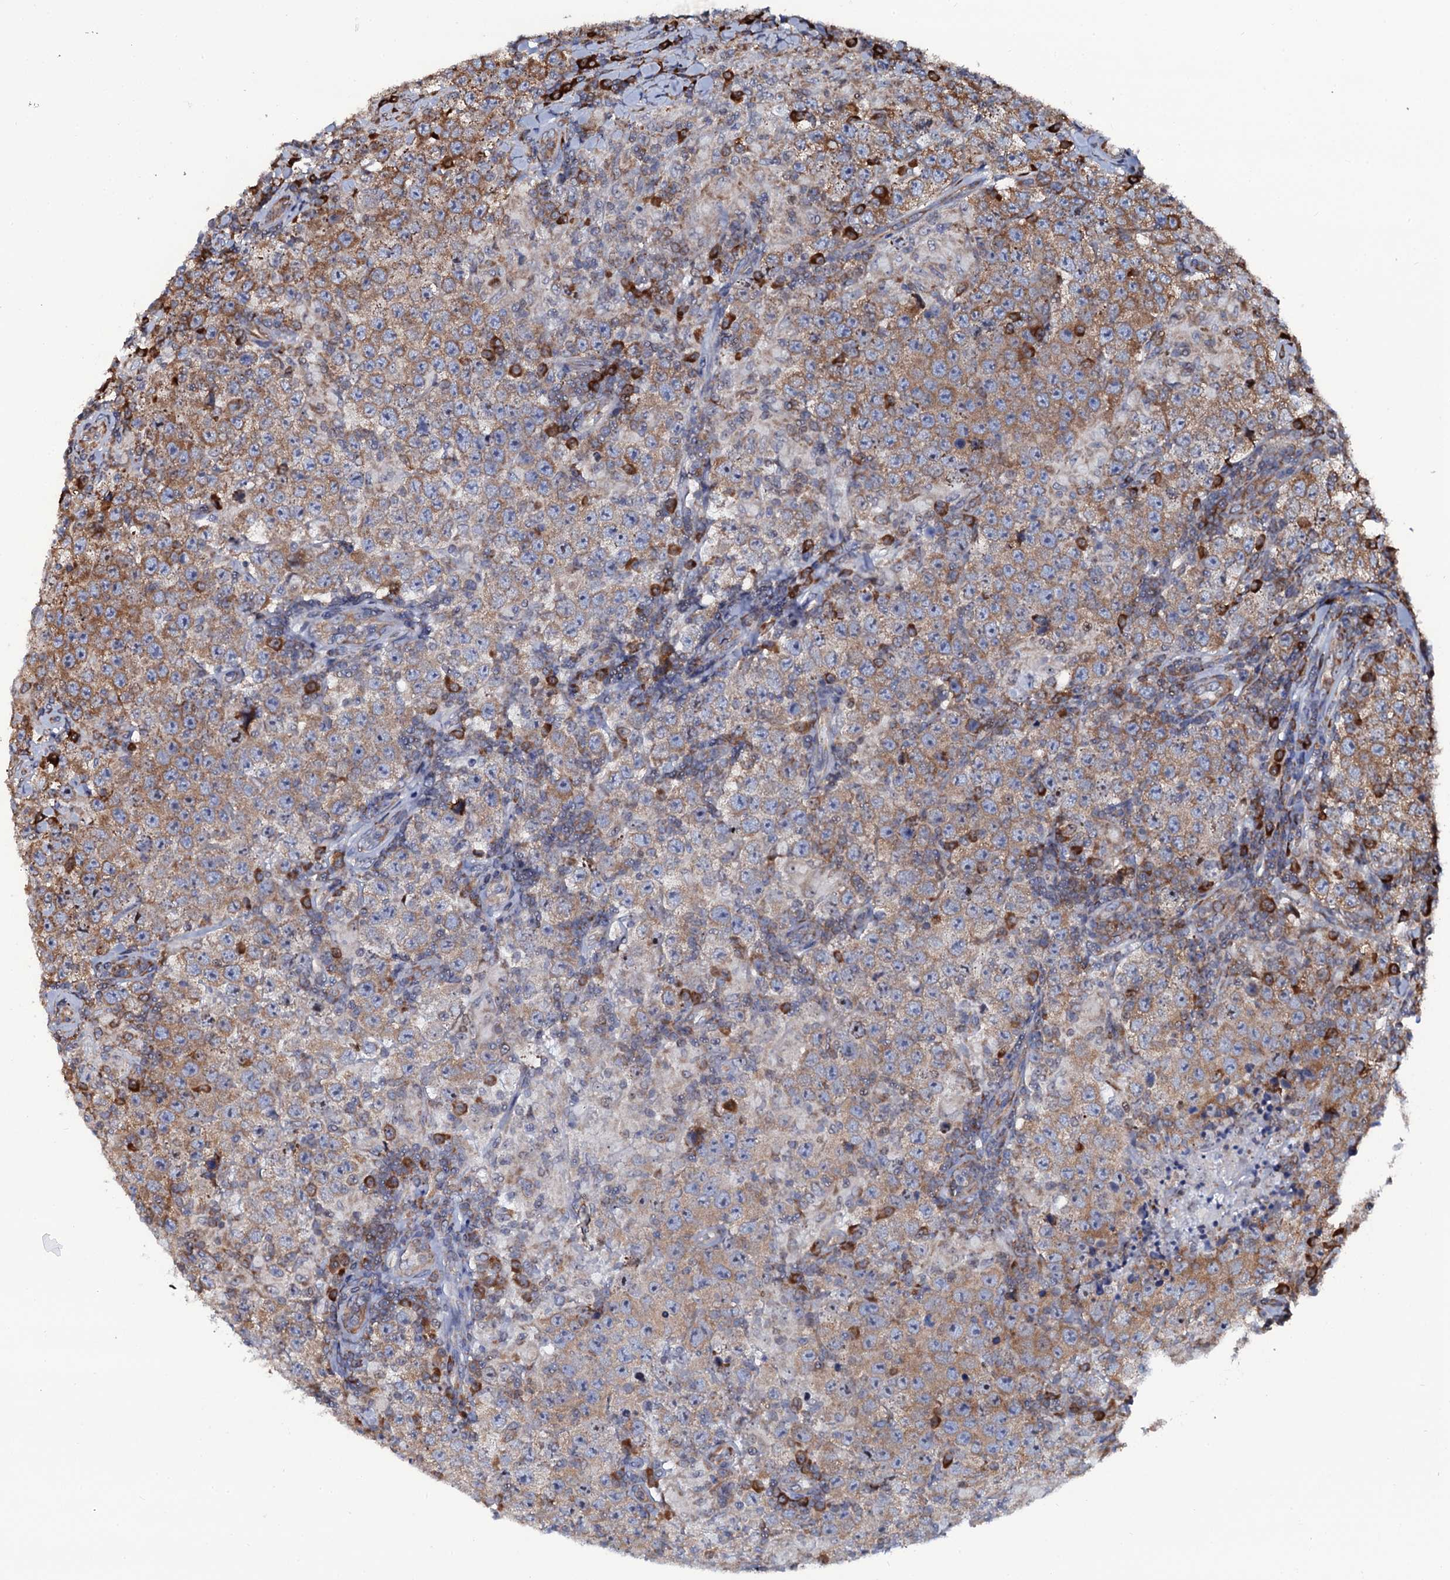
{"staining": {"intensity": "moderate", "quantity": "25%-75%", "location": "cytoplasmic/membranous"}, "tissue": "testis cancer", "cell_type": "Tumor cells", "image_type": "cancer", "snomed": [{"axis": "morphology", "description": "Normal tissue, NOS"}, {"axis": "morphology", "description": "Urothelial carcinoma, High grade"}, {"axis": "morphology", "description": "Seminoma, NOS"}, {"axis": "morphology", "description": "Carcinoma, Embryonal, NOS"}, {"axis": "topography", "description": "Urinary bladder"}, {"axis": "topography", "description": "Testis"}], "caption": "Human high-grade urothelial carcinoma (testis) stained with a brown dye shows moderate cytoplasmic/membranous positive expression in about 25%-75% of tumor cells.", "gene": "SPTY2D1", "patient": {"sex": "male", "age": 41}}